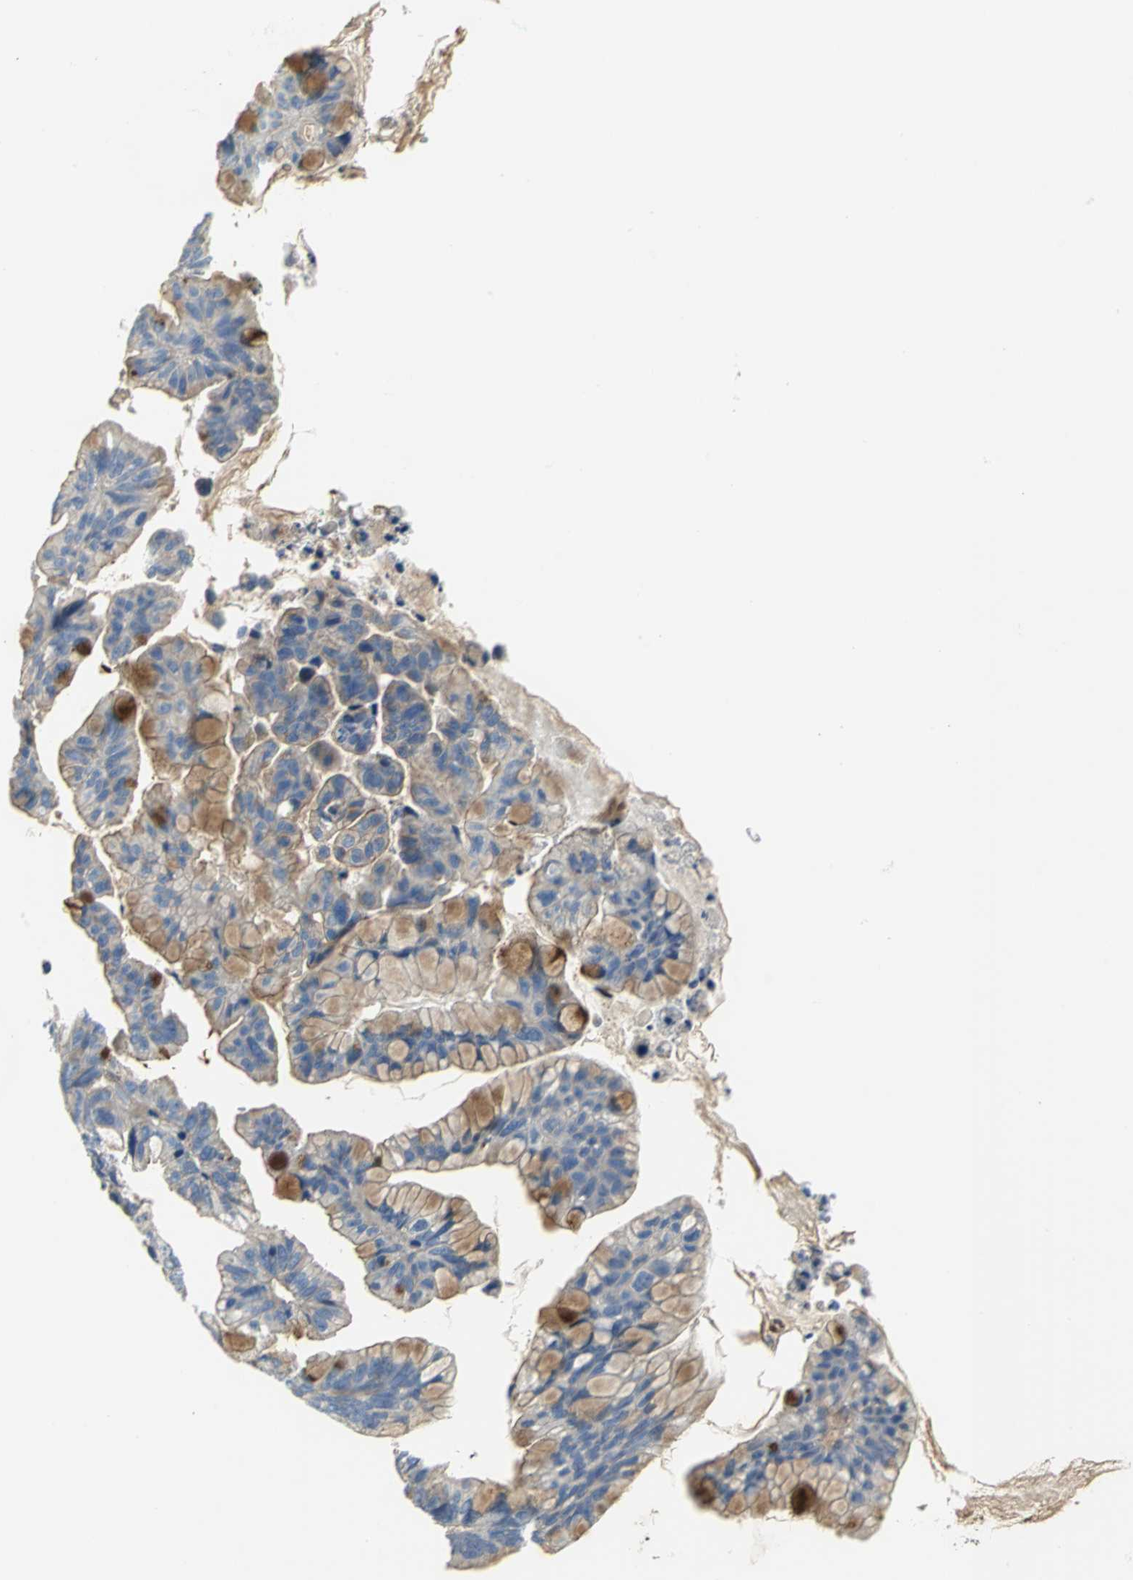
{"staining": {"intensity": "moderate", "quantity": ">75%", "location": "cytoplasmic/membranous"}, "tissue": "ovarian cancer", "cell_type": "Tumor cells", "image_type": "cancer", "snomed": [{"axis": "morphology", "description": "Cystadenocarcinoma, mucinous, NOS"}, {"axis": "topography", "description": "Ovary"}], "caption": "IHC micrograph of neoplastic tissue: human ovarian cancer (mucinous cystadenocarcinoma) stained using immunohistochemistry reveals medium levels of moderate protein expression localized specifically in the cytoplasmic/membranous of tumor cells, appearing as a cytoplasmic/membranous brown color.", "gene": "HTR1F", "patient": {"sex": "female", "age": 36}}